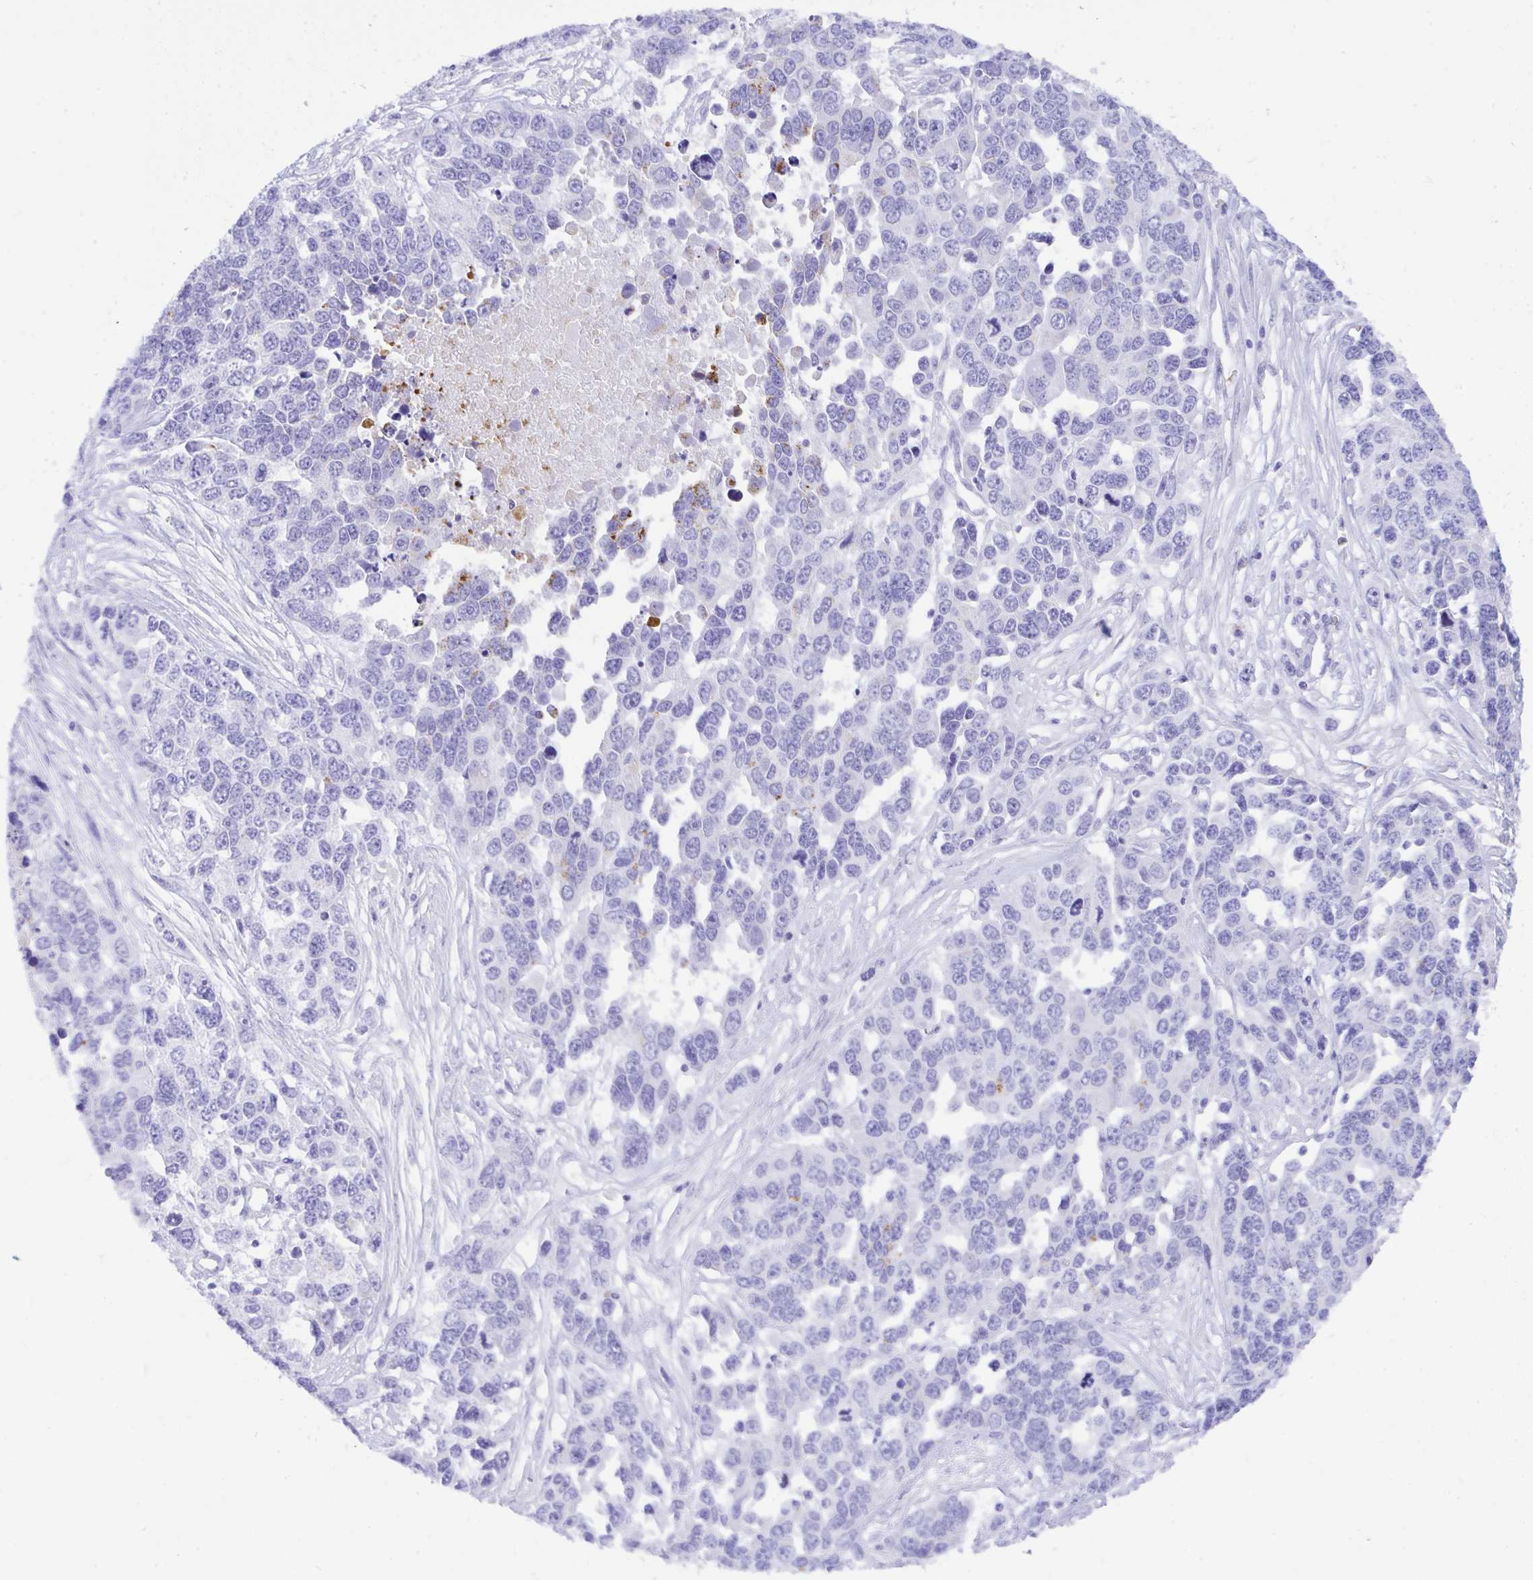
{"staining": {"intensity": "negative", "quantity": "none", "location": "none"}, "tissue": "ovarian cancer", "cell_type": "Tumor cells", "image_type": "cancer", "snomed": [{"axis": "morphology", "description": "Cystadenocarcinoma, serous, NOS"}, {"axis": "topography", "description": "Ovary"}], "caption": "Immunohistochemistry (IHC) photomicrograph of neoplastic tissue: human serous cystadenocarcinoma (ovarian) stained with DAB (3,3'-diaminobenzidine) displays no significant protein positivity in tumor cells. (DAB immunohistochemistry (IHC), high magnification).", "gene": "ZNF221", "patient": {"sex": "female", "age": 76}}